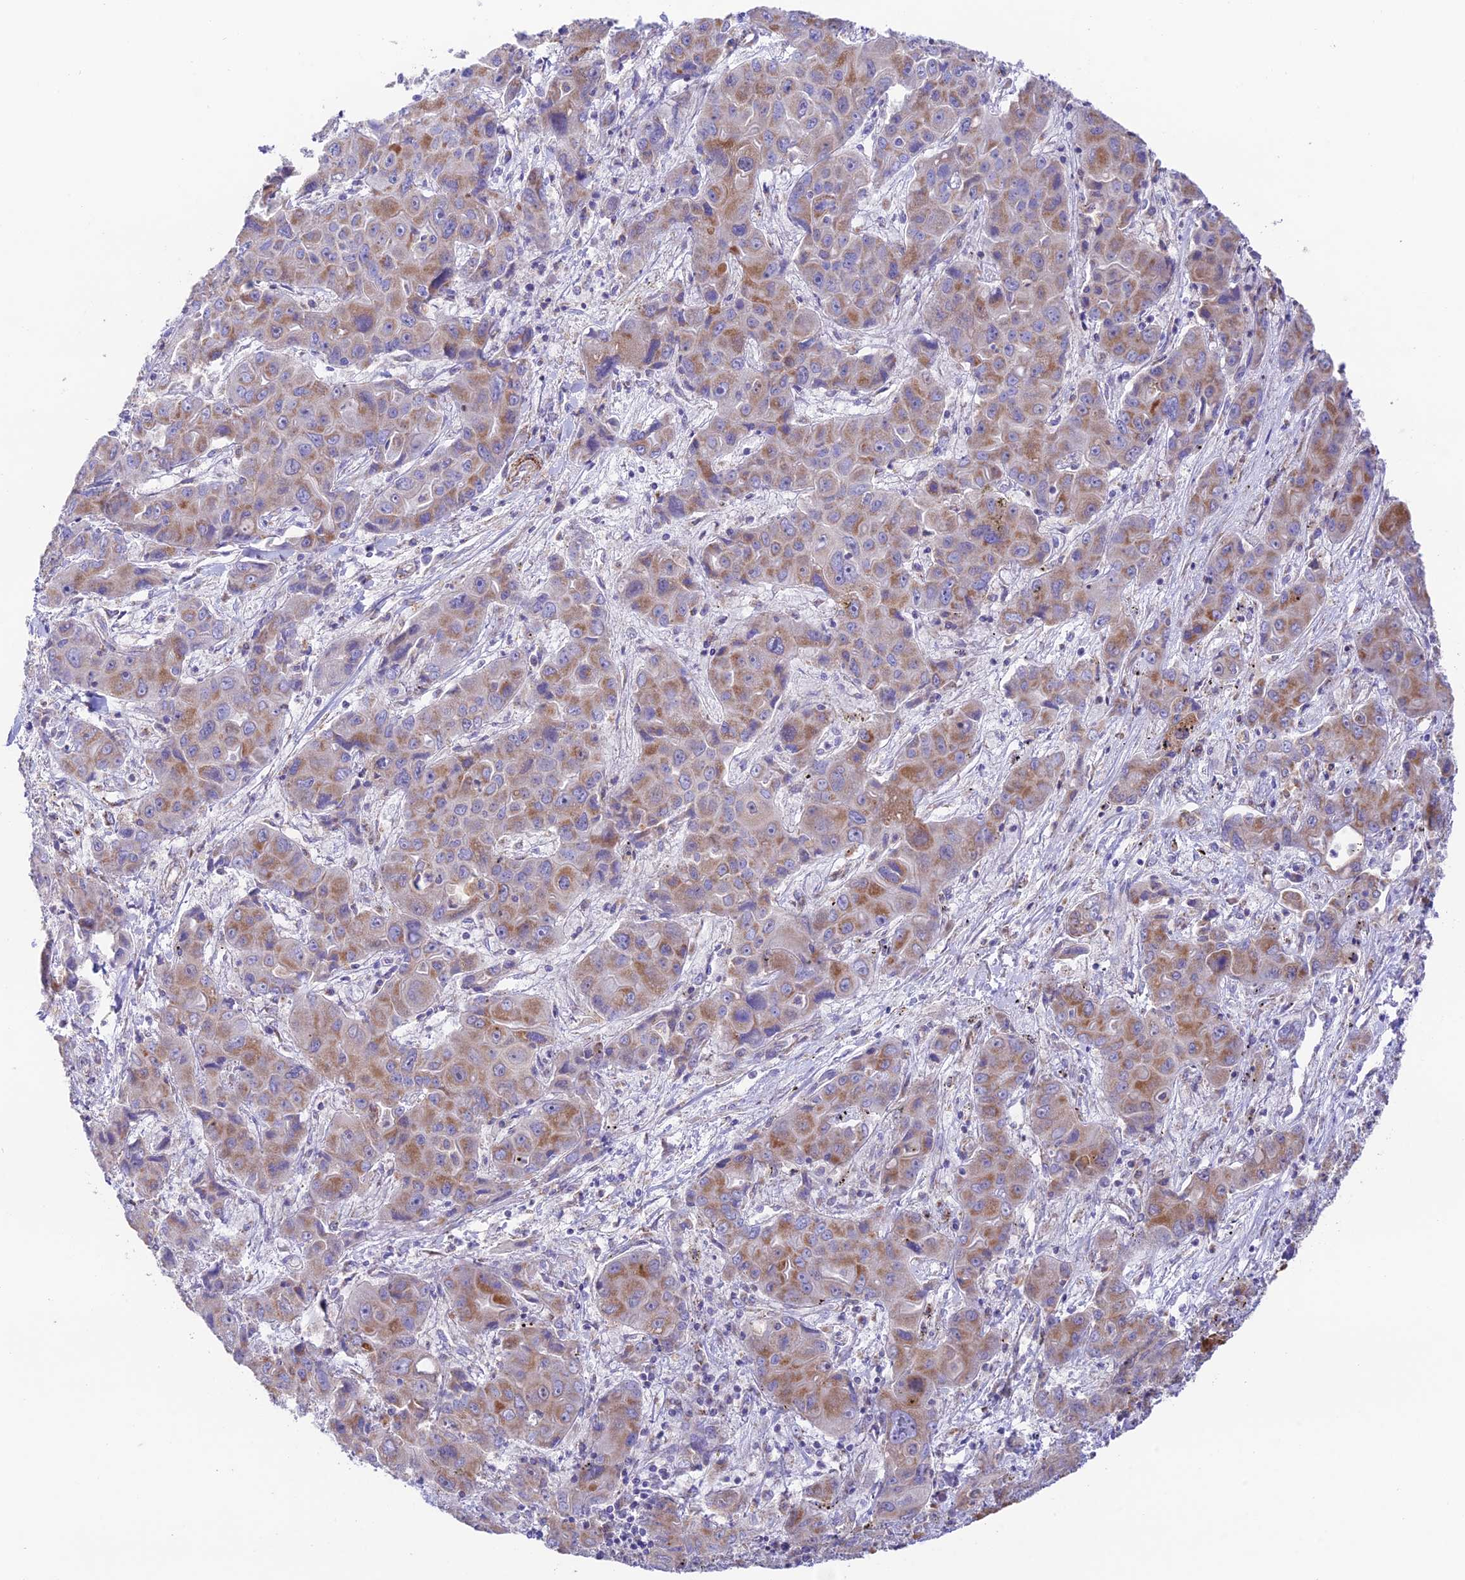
{"staining": {"intensity": "moderate", "quantity": "25%-75%", "location": "cytoplasmic/membranous"}, "tissue": "liver cancer", "cell_type": "Tumor cells", "image_type": "cancer", "snomed": [{"axis": "morphology", "description": "Cholangiocarcinoma"}, {"axis": "topography", "description": "Liver"}], "caption": "Approximately 25%-75% of tumor cells in liver cancer reveal moderate cytoplasmic/membranous protein expression as visualized by brown immunohistochemical staining.", "gene": "HSDL2", "patient": {"sex": "male", "age": 67}}